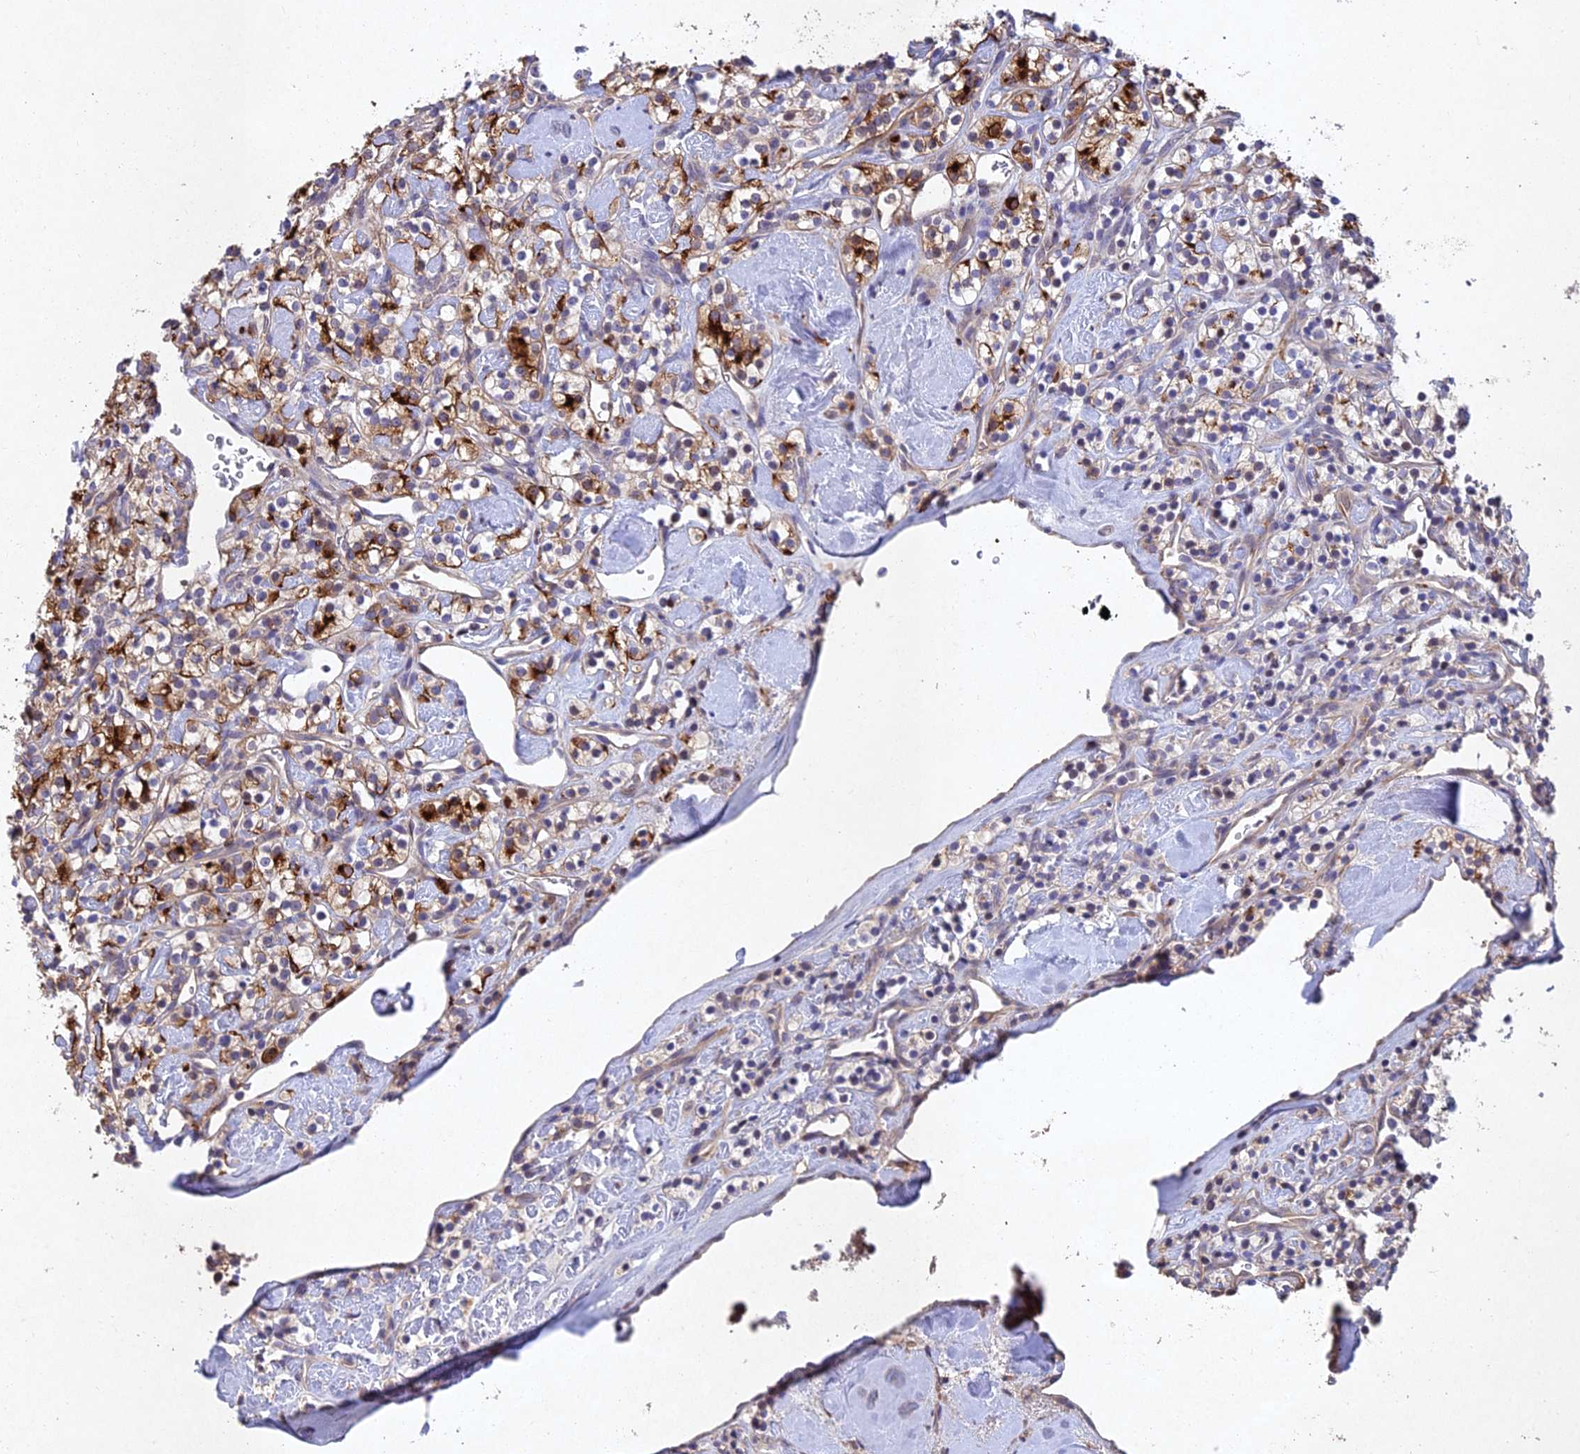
{"staining": {"intensity": "moderate", "quantity": "25%-75%", "location": "cytoplasmic/membranous"}, "tissue": "renal cancer", "cell_type": "Tumor cells", "image_type": "cancer", "snomed": [{"axis": "morphology", "description": "Adenocarcinoma, NOS"}, {"axis": "topography", "description": "Kidney"}], "caption": "Protein staining shows moderate cytoplasmic/membranous expression in about 25%-75% of tumor cells in adenocarcinoma (renal). The staining was performed using DAB, with brown indicating positive protein expression. Nuclei are stained blue with hematoxylin.", "gene": "NSMCE1", "patient": {"sex": "male", "age": 77}}